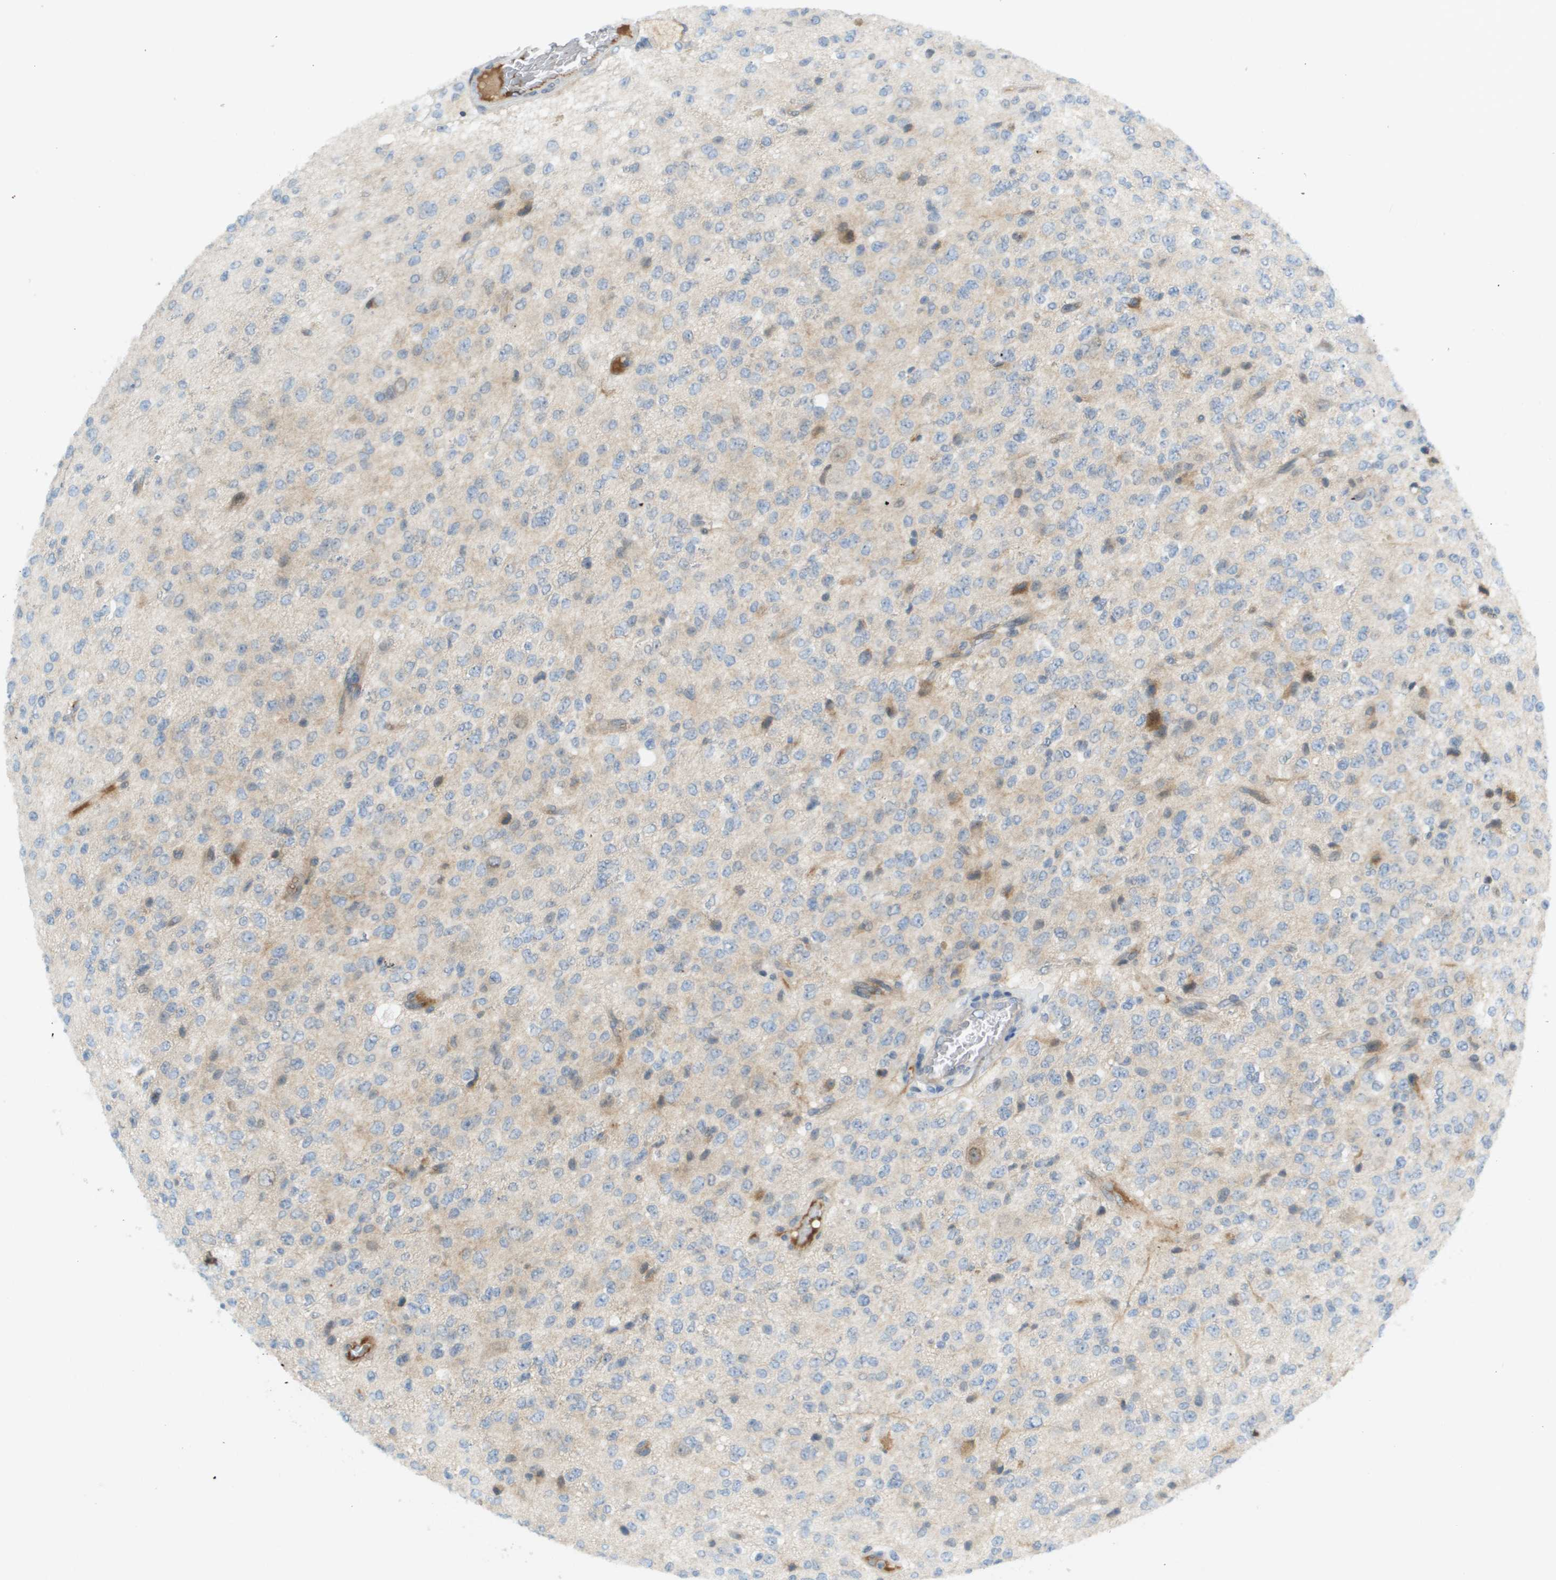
{"staining": {"intensity": "weak", "quantity": "<25%", "location": "cytoplasmic/membranous"}, "tissue": "glioma", "cell_type": "Tumor cells", "image_type": "cancer", "snomed": [{"axis": "morphology", "description": "Glioma, malignant, High grade"}, {"axis": "topography", "description": "pancreas cauda"}], "caption": "Human glioma stained for a protein using IHC demonstrates no staining in tumor cells.", "gene": "CACNB4", "patient": {"sex": "male", "age": 60}}